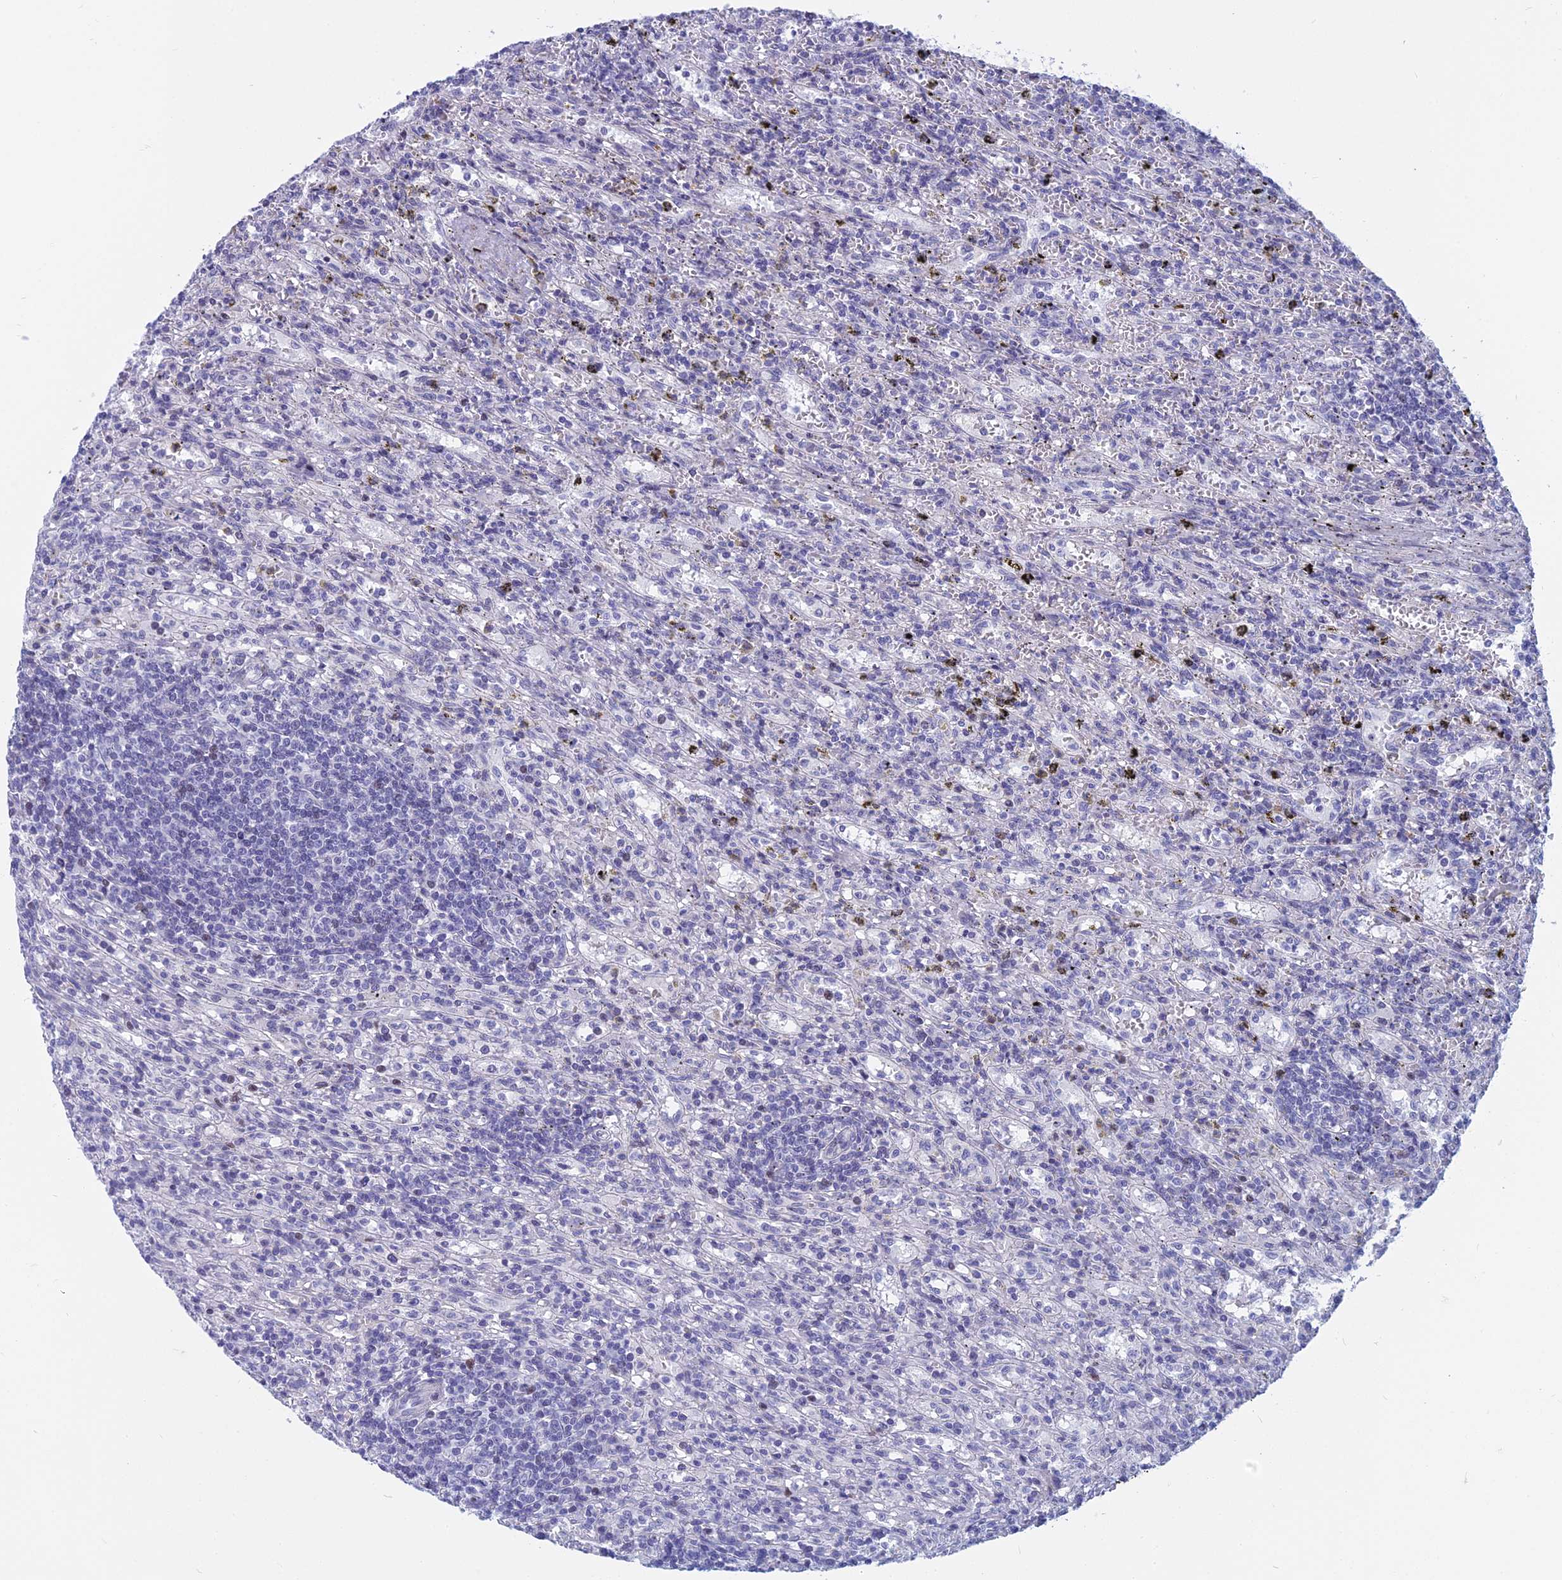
{"staining": {"intensity": "negative", "quantity": "none", "location": "none"}, "tissue": "lymphoma", "cell_type": "Tumor cells", "image_type": "cancer", "snomed": [{"axis": "morphology", "description": "Malignant lymphoma, non-Hodgkin's type, Low grade"}, {"axis": "topography", "description": "Spleen"}], "caption": "Histopathology image shows no protein expression in tumor cells of lymphoma tissue. (DAB immunohistochemistry (IHC), high magnification).", "gene": "MYBPC2", "patient": {"sex": "male", "age": 76}}